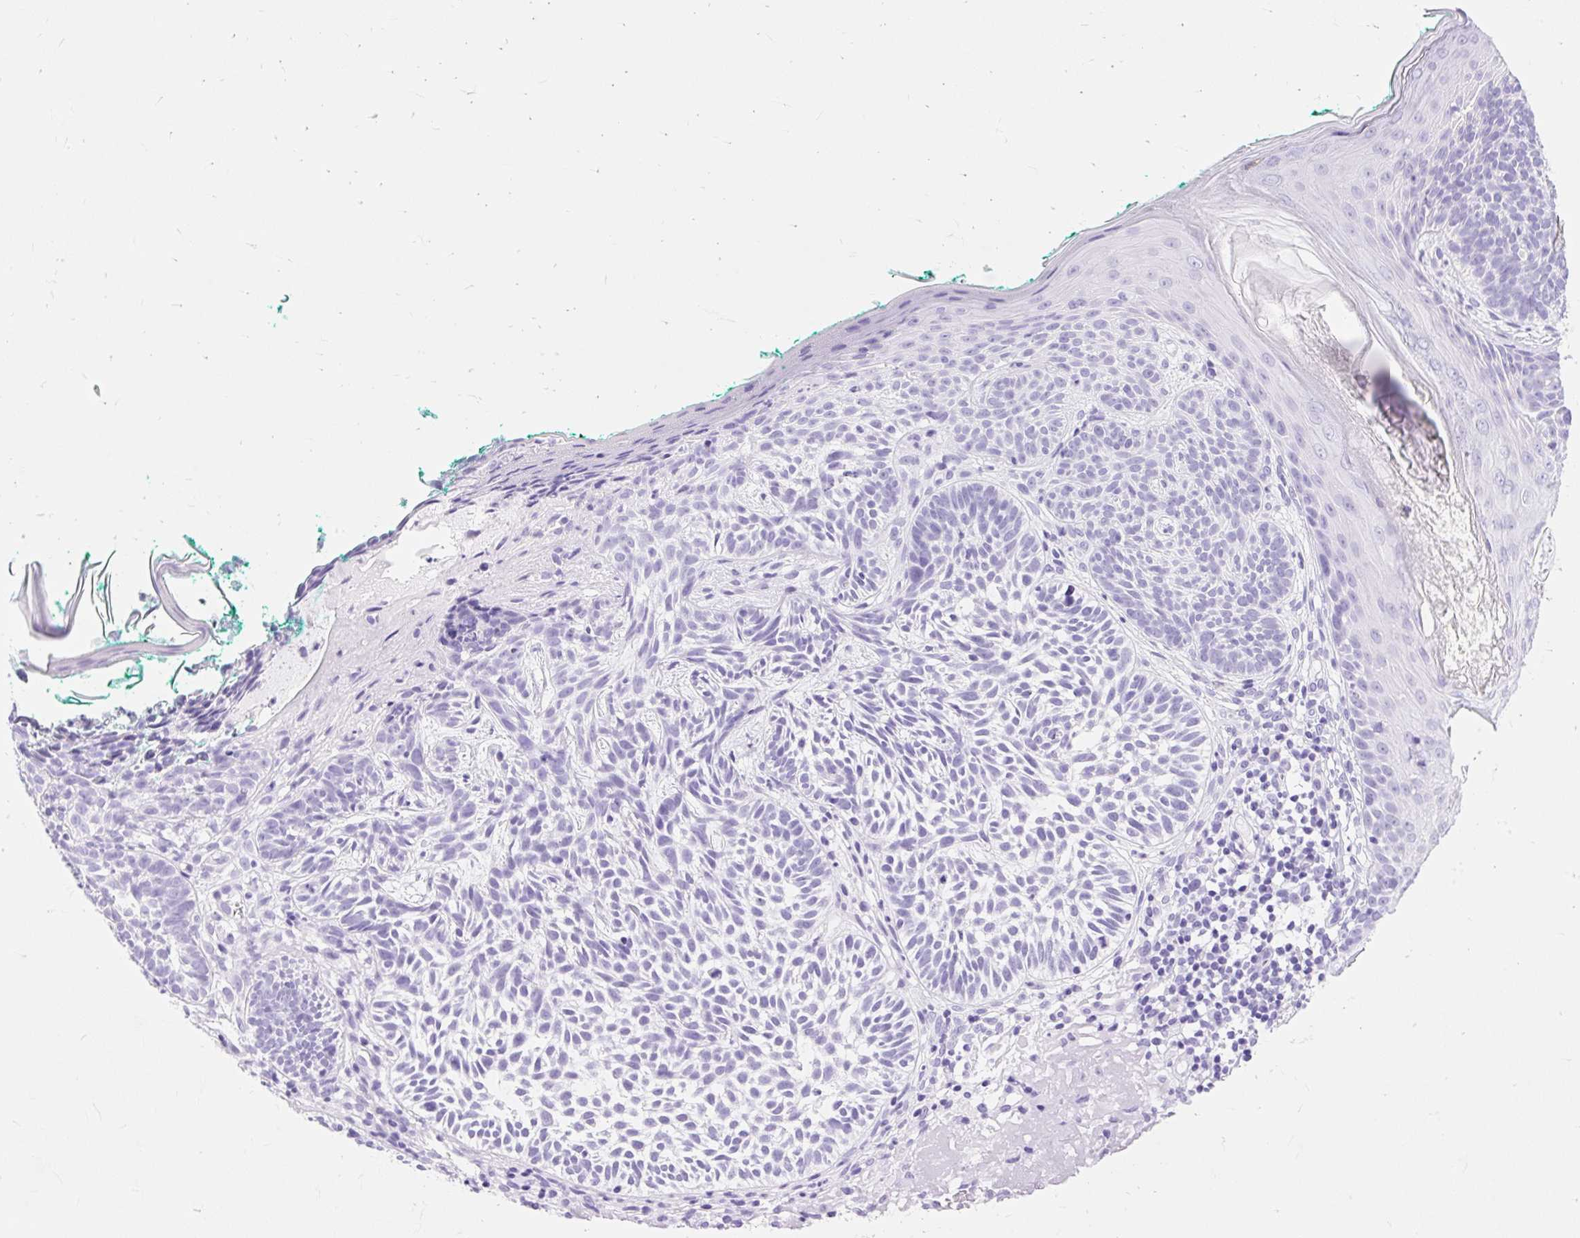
{"staining": {"intensity": "negative", "quantity": "none", "location": "none"}, "tissue": "skin cancer", "cell_type": "Tumor cells", "image_type": "cancer", "snomed": [{"axis": "morphology", "description": "Basal cell carcinoma"}, {"axis": "topography", "description": "Skin"}], "caption": "This photomicrograph is of skin cancer (basal cell carcinoma) stained with IHC to label a protein in brown with the nuclei are counter-stained blue. There is no positivity in tumor cells.", "gene": "MBP", "patient": {"sex": "male", "age": 68}}